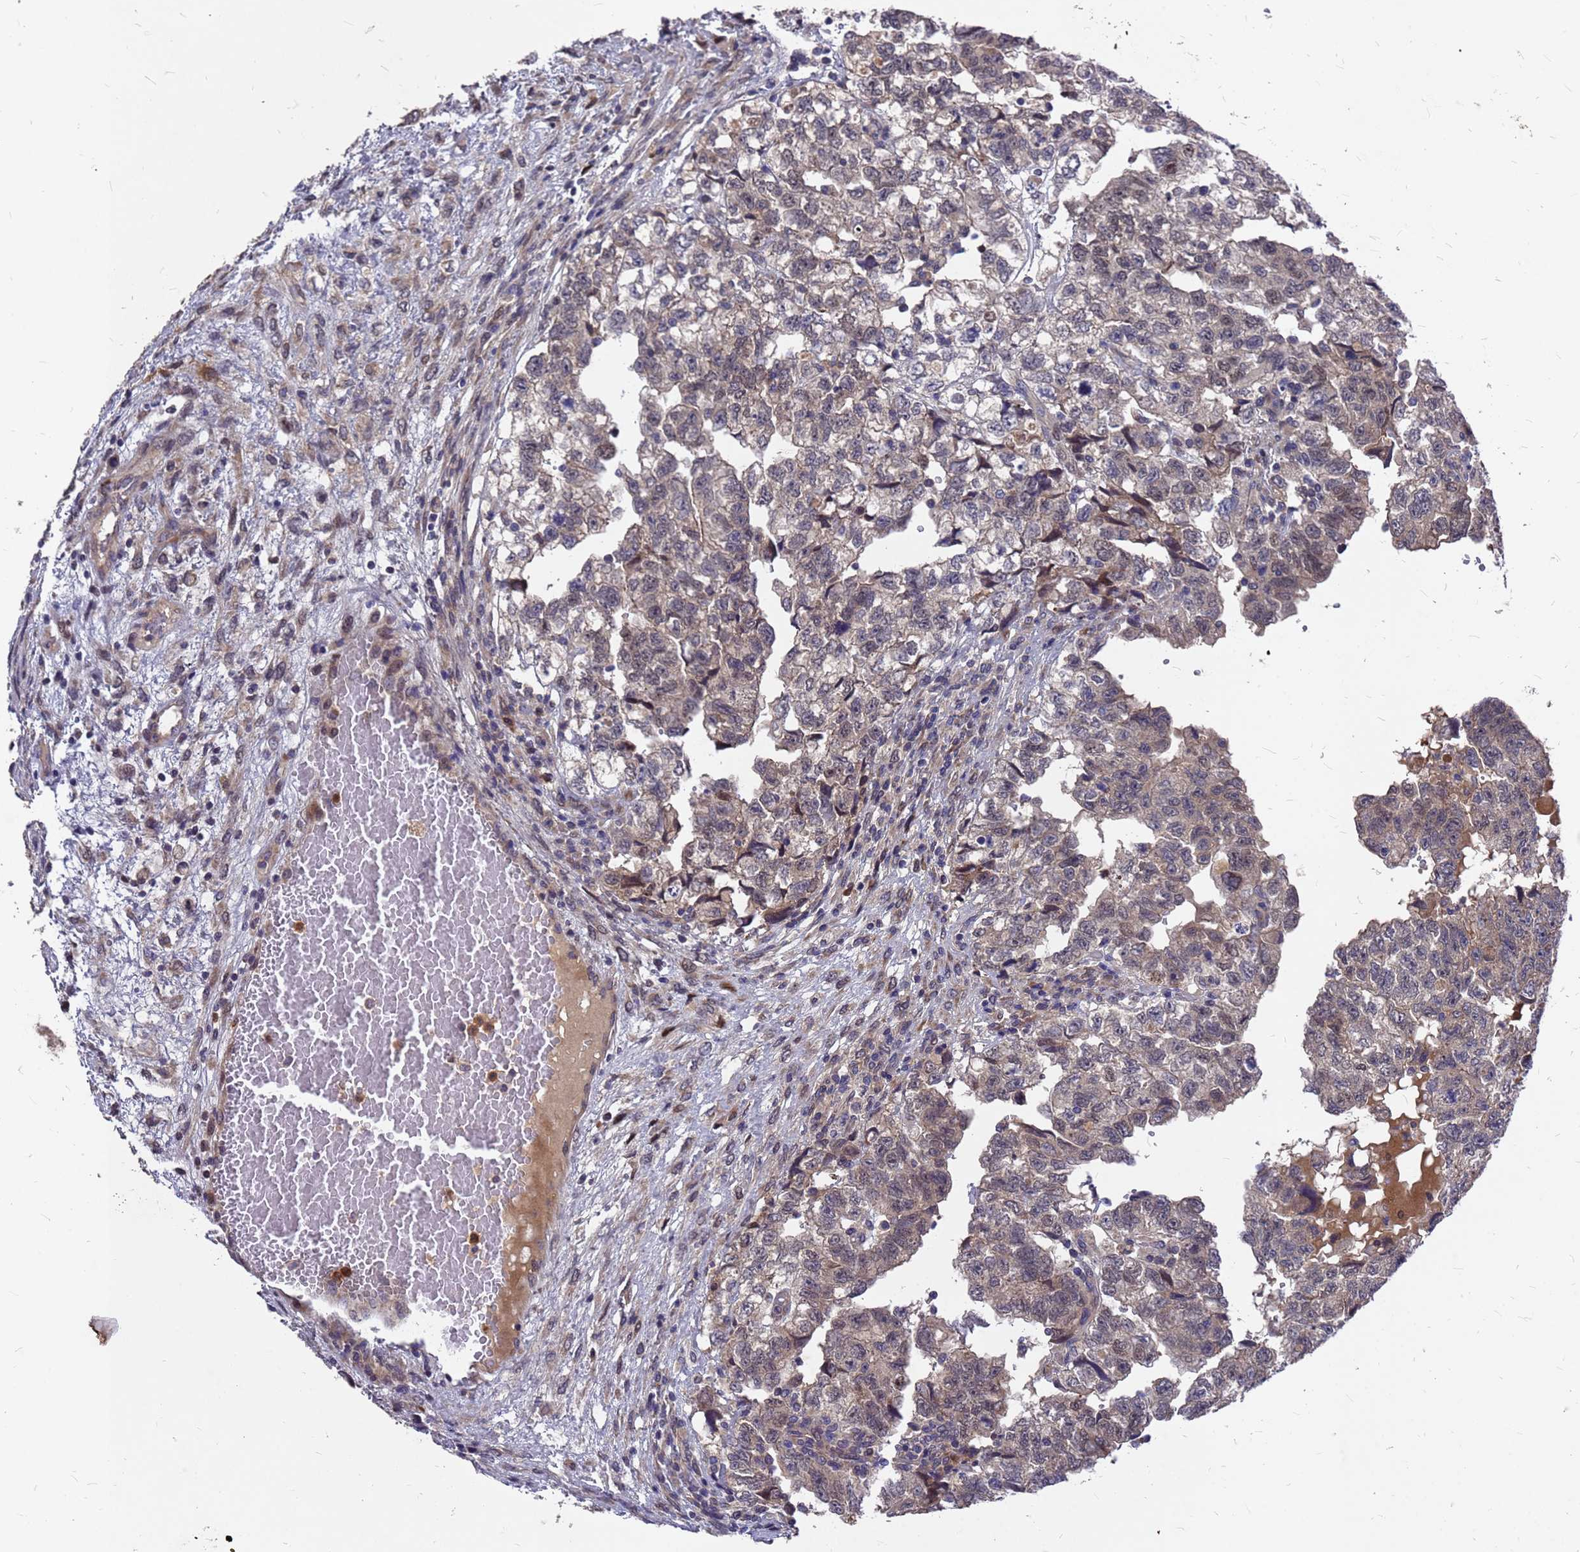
{"staining": {"intensity": "weak", "quantity": "<25%", "location": "cytoplasmic/membranous"}, "tissue": "testis cancer", "cell_type": "Tumor cells", "image_type": "cancer", "snomed": [{"axis": "morphology", "description": "Carcinoma, Embryonal, NOS"}, {"axis": "topography", "description": "Testis"}], "caption": "High magnification brightfield microscopy of testis embryonal carcinoma stained with DAB (brown) and counterstained with hematoxylin (blue): tumor cells show no significant expression.", "gene": "ZNF717", "patient": {"sex": "male", "age": 36}}